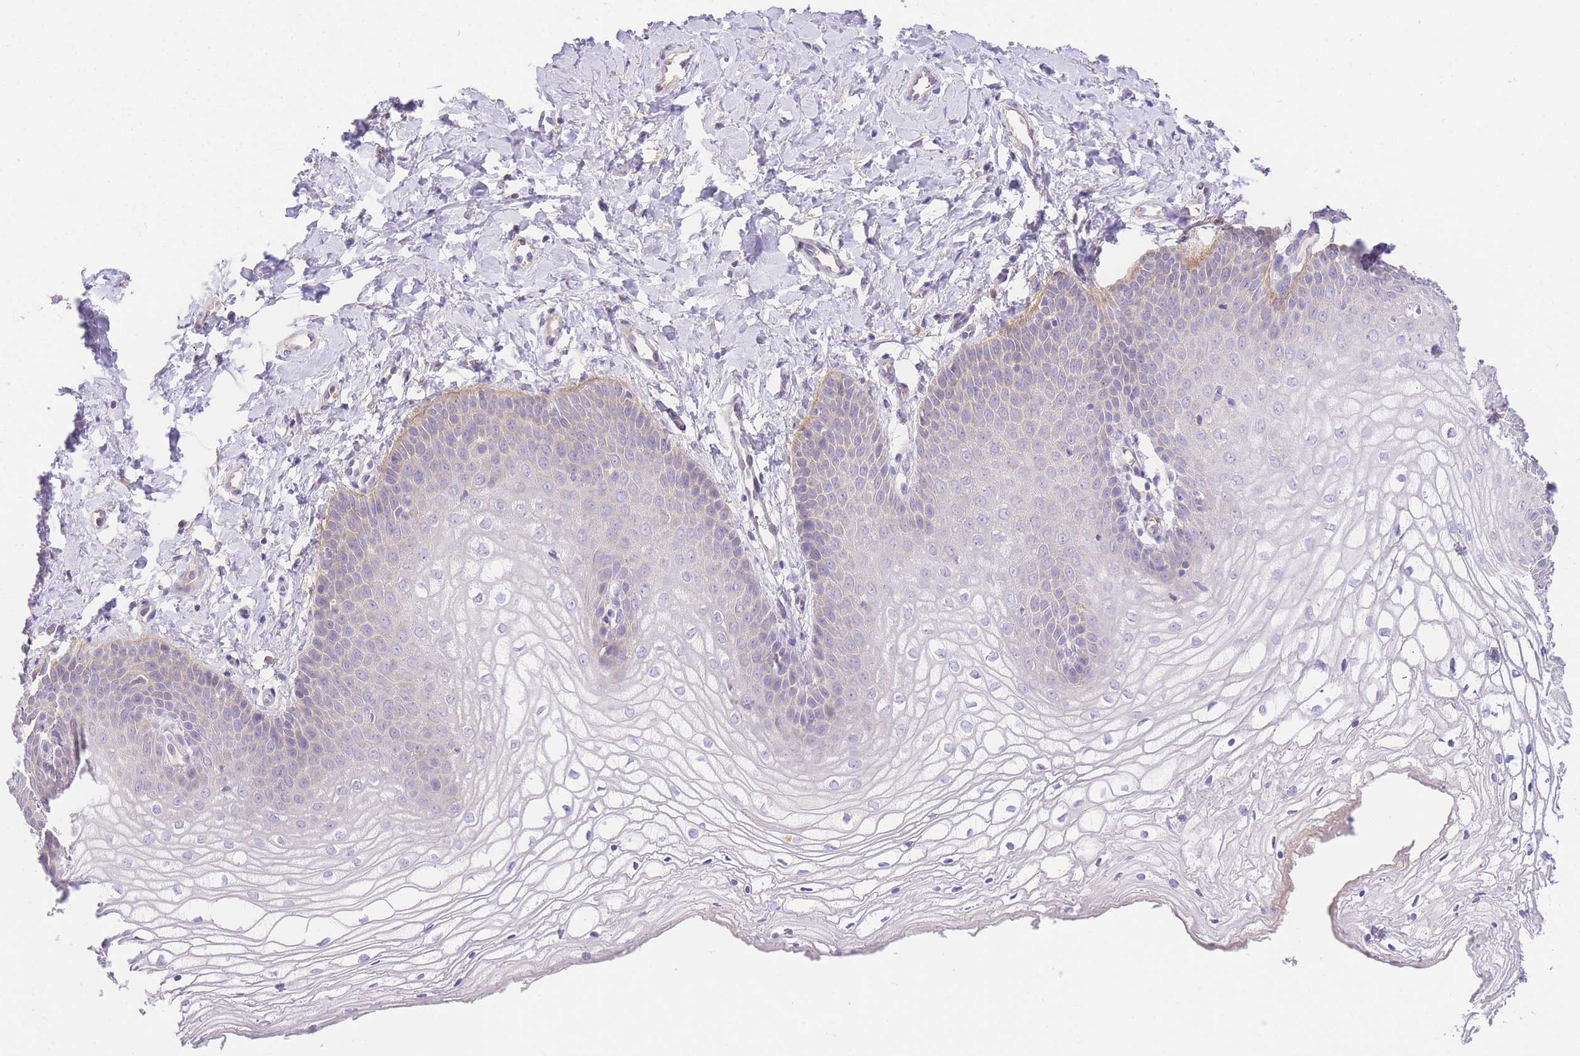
{"staining": {"intensity": "weak", "quantity": "<25%", "location": "cytoplasmic/membranous"}, "tissue": "vagina", "cell_type": "Squamous epithelial cells", "image_type": "normal", "snomed": [{"axis": "morphology", "description": "Normal tissue, NOS"}, {"axis": "topography", "description": "Vagina"}], "caption": "DAB immunohistochemical staining of benign human vagina shows no significant positivity in squamous epithelial cells.", "gene": "LIPH", "patient": {"sex": "female", "age": 68}}